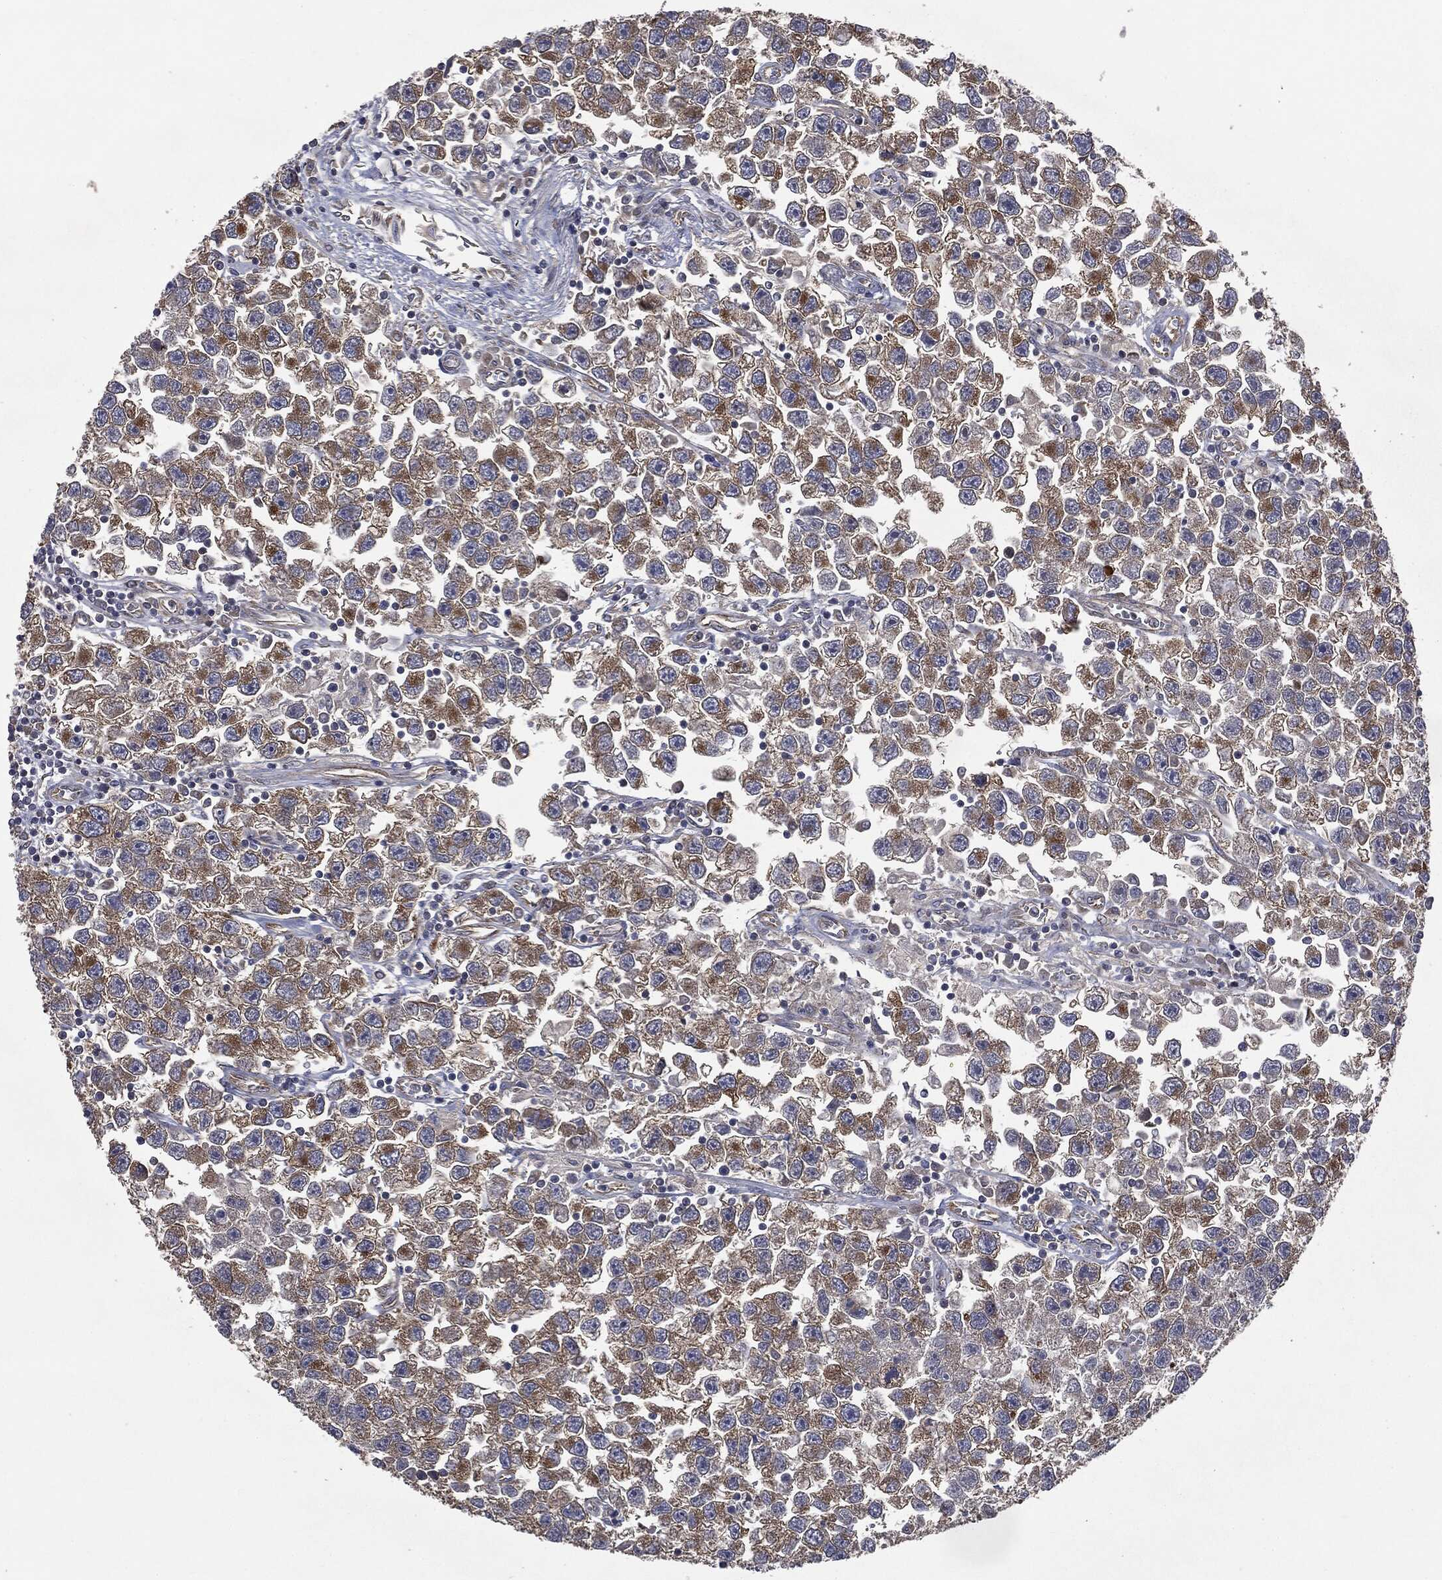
{"staining": {"intensity": "moderate", "quantity": ">75%", "location": "cytoplasmic/membranous"}, "tissue": "testis cancer", "cell_type": "Tumor cells", "image_type": "cancer", "snomed": [{"axis": "morphology", "description": "Seminoma, NOS"}, {"axis": "topography", "description": "Testis"}], "caption": "Moderate cytoplasmic/membranous positivity for a protein is identified in approximately >75% of tumor cells of testis cancer using immunohistochemistry (IHC).", "gene": "EPS15L1", "patient": {"sex": "male", "age": 26}}